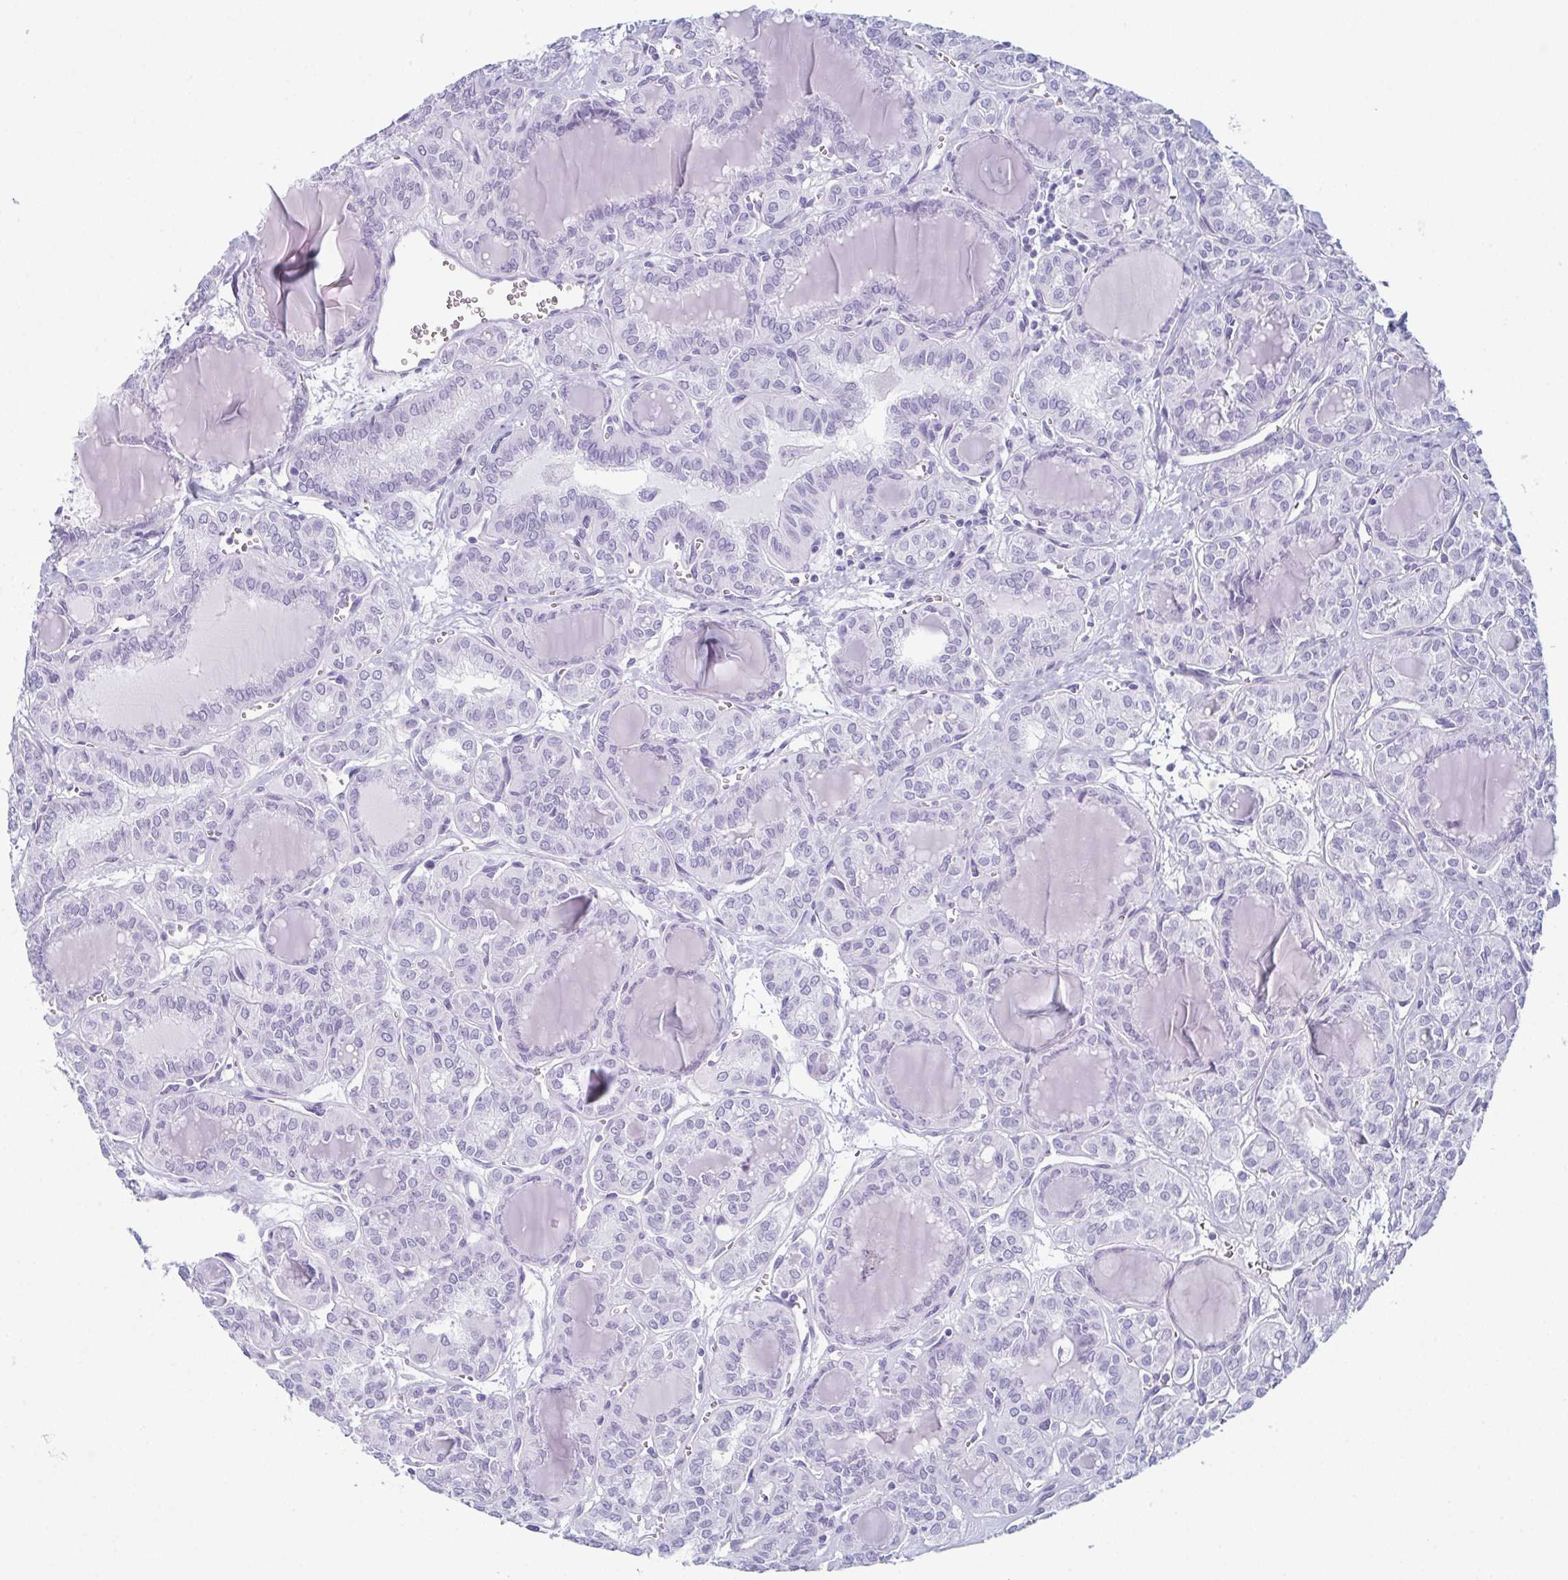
{"staining": {"intensity": "negative", "quantity": "none", "location": "none"}, "tissue": "thyroid cancer", "cell_type": "Tumor cells", "image_type": "cancer", "snomed": [{"axis": "morphology", "description": "Papillary adenocarcinoma, NOS"}, {"axis": "topography", "description": "Thyroid gland"}], "caption": "Human thyroid cancer stained for a protein using IHC exhibits no expression in tumor cells.", "gene": "ENKUR", "patient": {"sex": "female", "age": 41}}